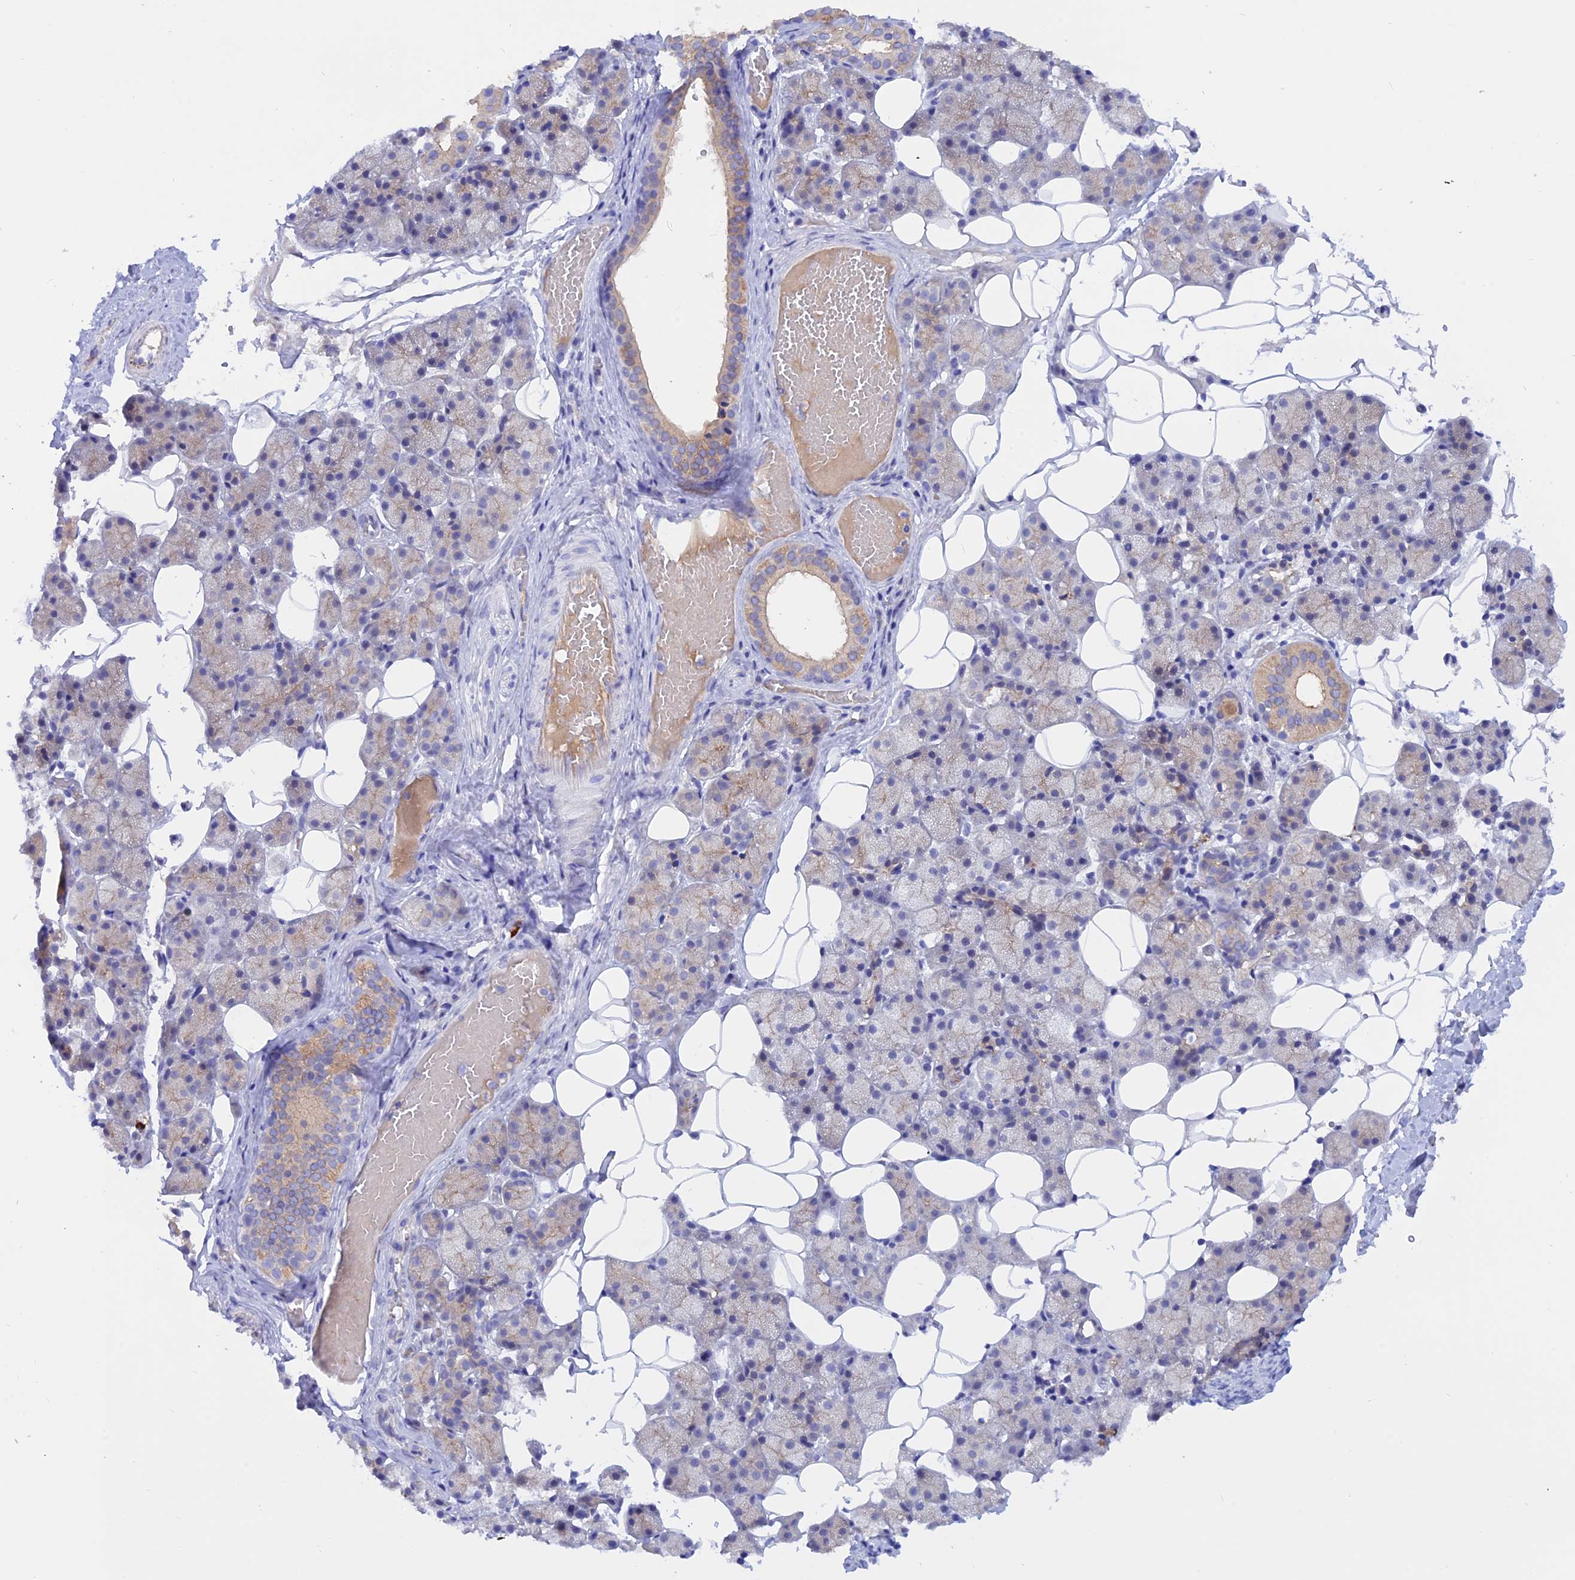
{"staining": {"intensity": "weak", "quantity": "25%-75%", "location": "cytoplasmic/membranous"}, "tissue": "salivary gland", "cell_type": "Glandular cells", "image_type": "normal", "snomed": [{"axis": "morphology", "description": "Normal tissue, NOS"}, {"axis": "topography", "description": "Salivary gland"}], "caption": "Protein staining by IHC exhibits weak cytoplasmic/membranous expression in about 25%-75% of glandular cells in normal salivary gland. The staining was performed using DAB, with brown indicating positive protein expression. Nuclei are stained blue with hematoxylin.", "gene": "GK5", "patient": {"sex": "female", "age": 33}}